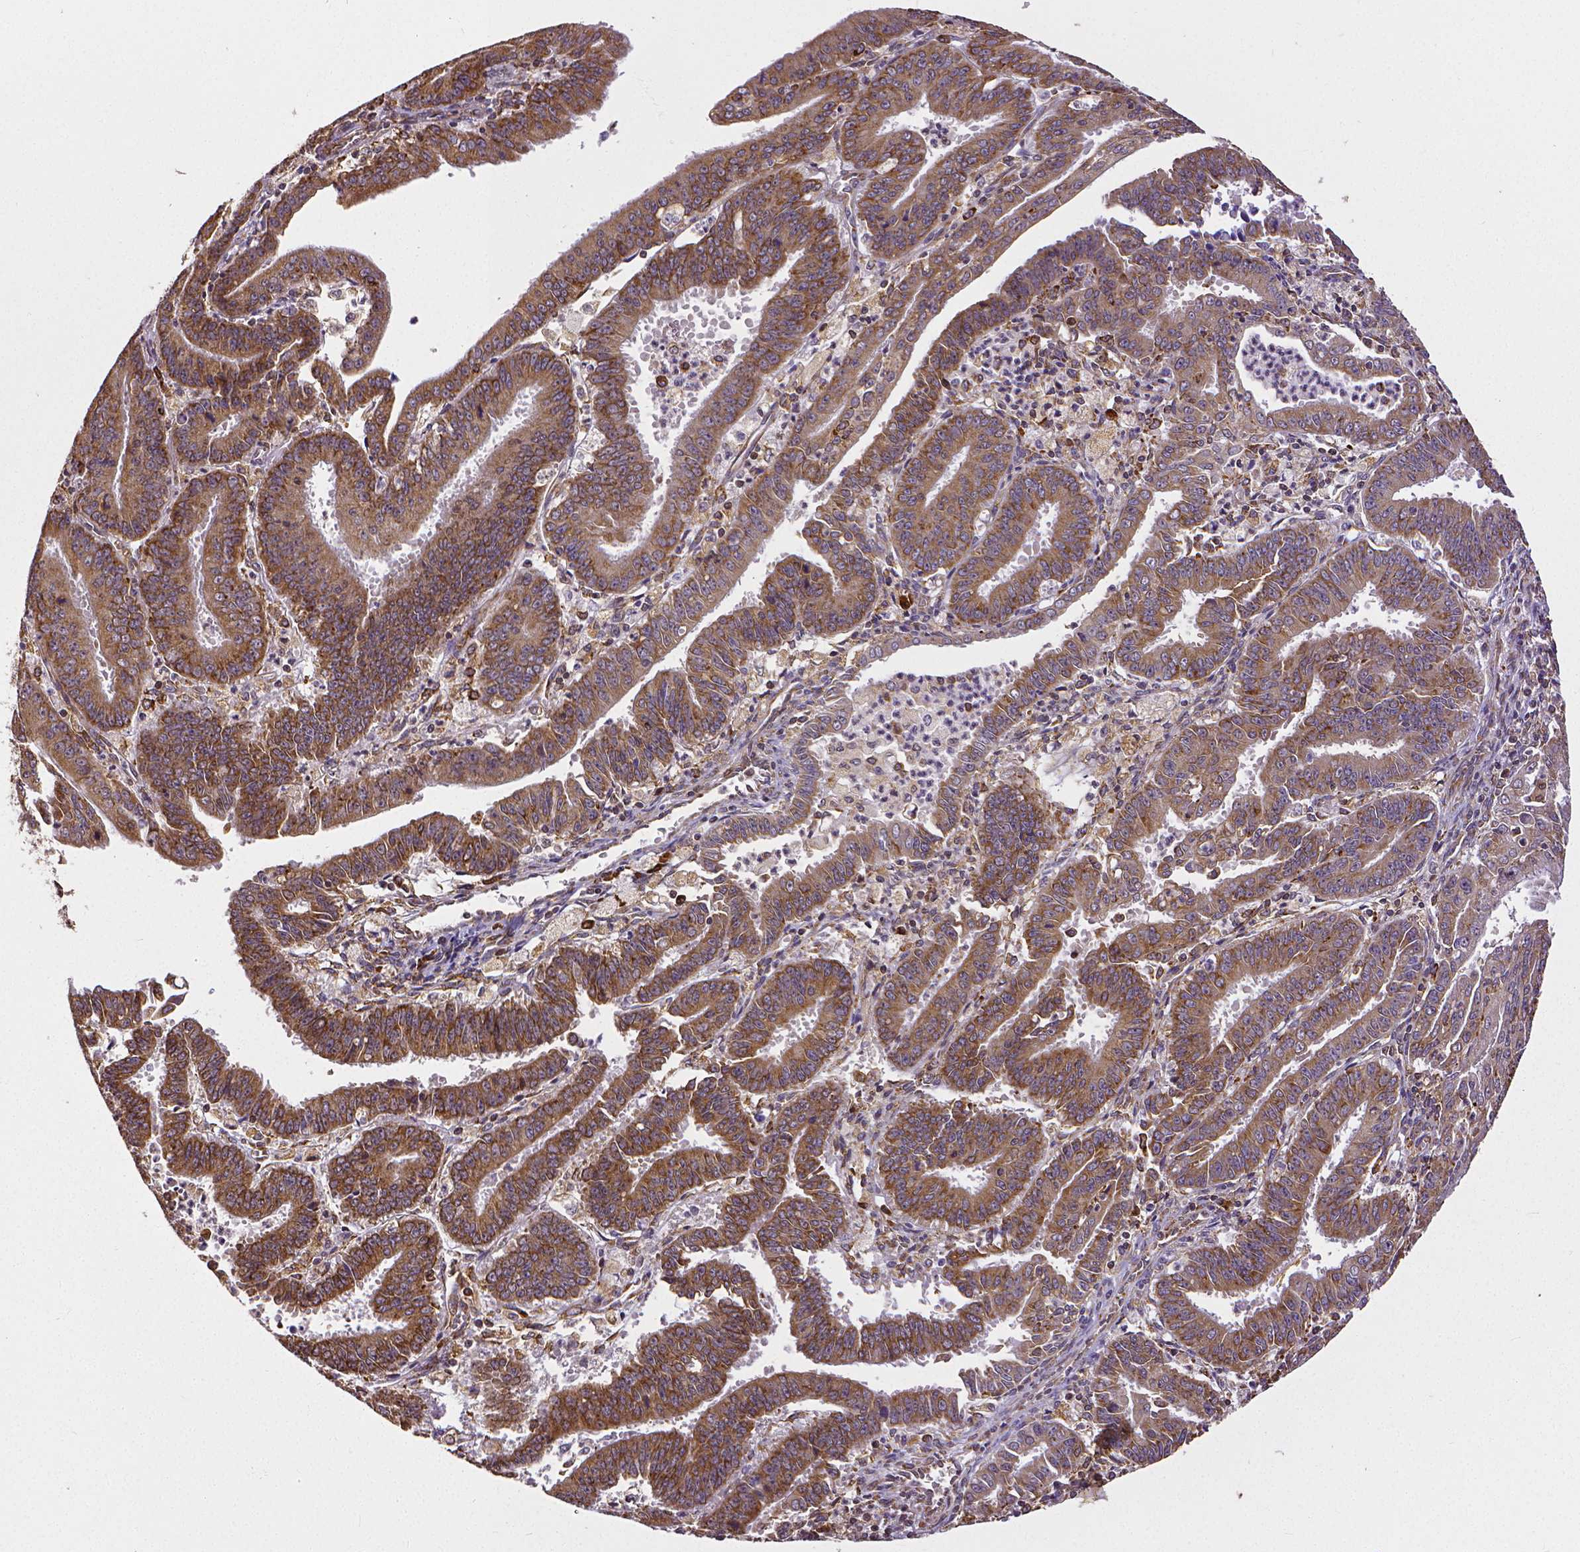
{"staining": {"intensity": "moderate", "quantity": ">75%", "location": "cytoplasmic/membranous"}, "tissue": "endometrial cancer", "cell_type": "Tumor cells", "image_type": "cancer", "snomed": [{"axis": "morphology", "description": "Adenocarcinoma, NOS"}, {"axis": "topography", "description": "Endometrium"}], "caption": "Immunohistochemistry of human endometrial cancer (adenocarcinoma) shows medium levels of moderate cytoplasmic/membranous positivity in about >75% of tumor cells.", "gene": "MTDH", "patient": {"sex": "female", "age": 73}}